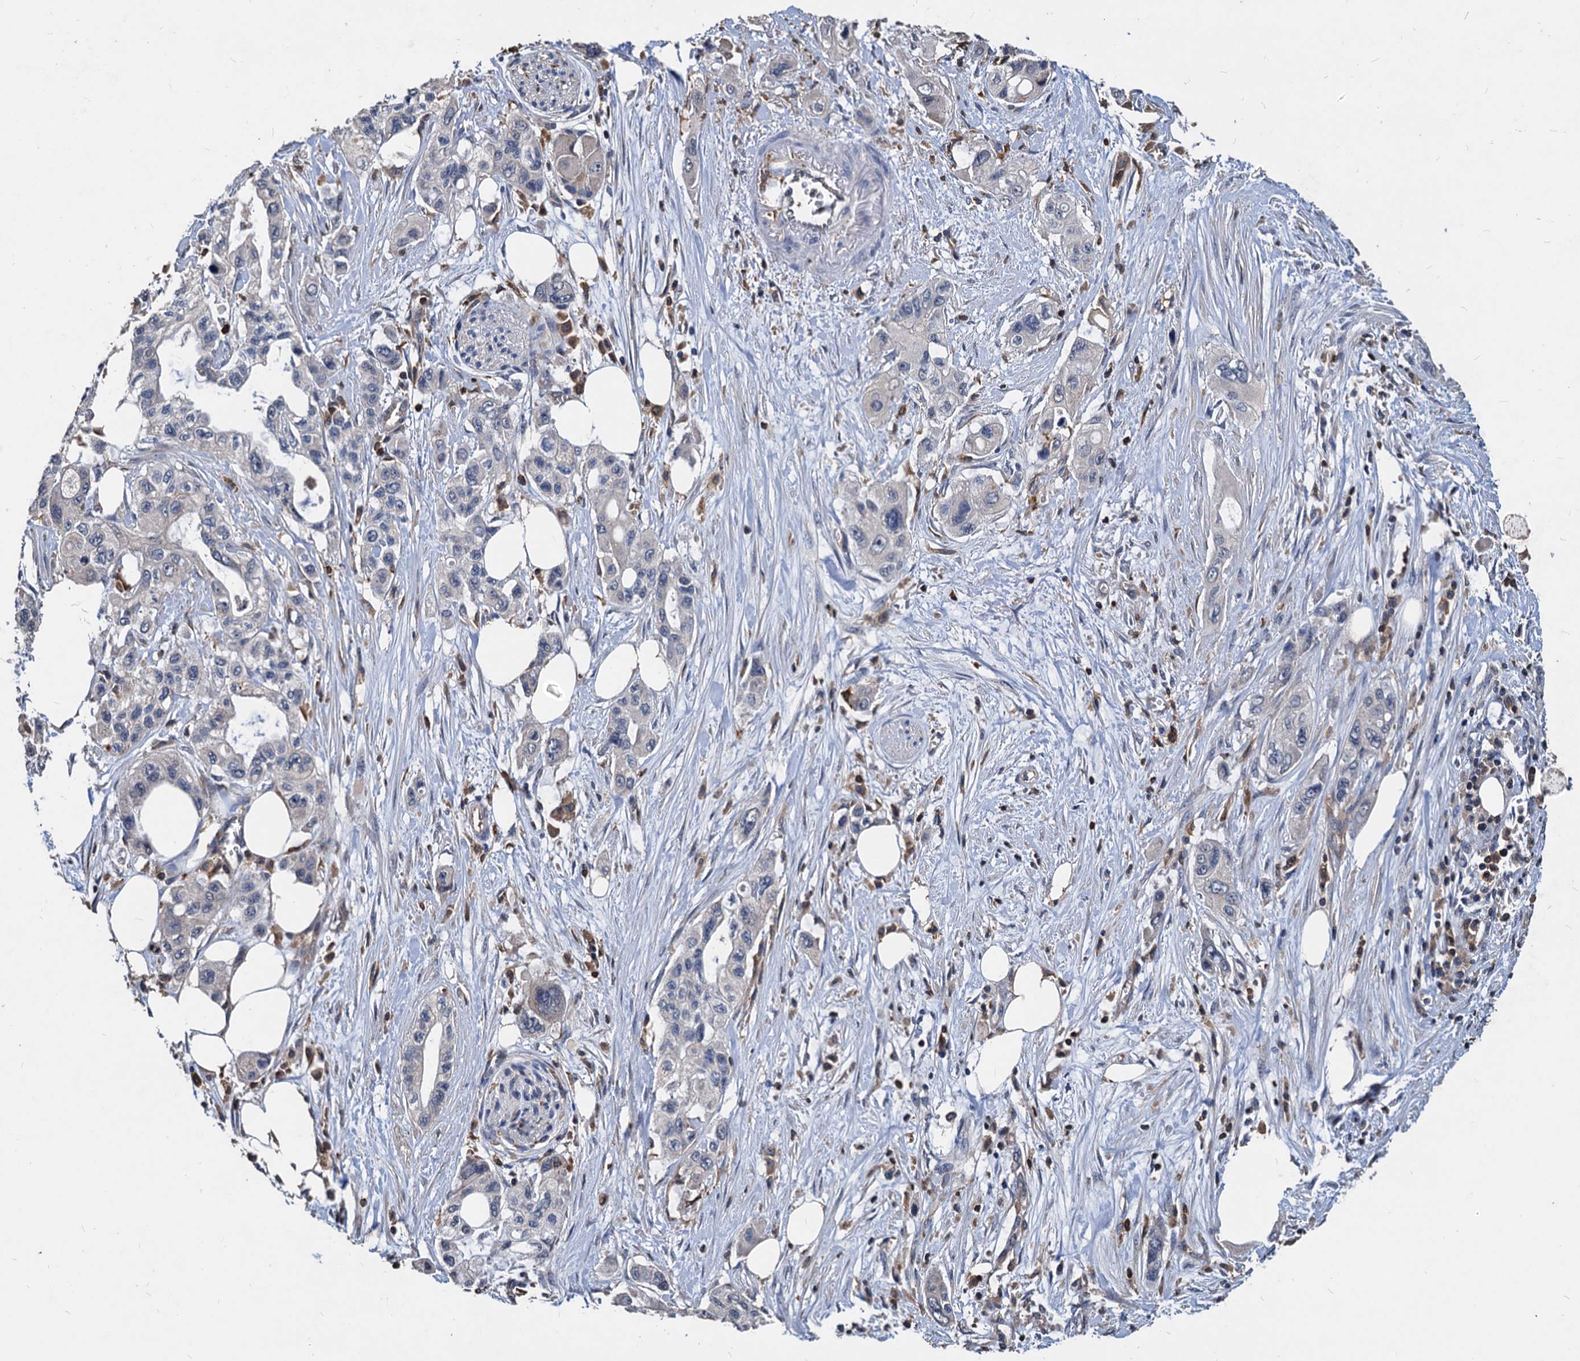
{"staining": {"intensity": "negative", "quantity": "none", "location": "none"}, "tissue": "pancreatic cancer", "cell_type": "Tumor cells", "image_type": "cancer", "snomed": [{"axis": "morphology", "description": "Adenocarcinoma, NOS"}, {"axis": "topography", "description": "Pancreas"}], "caption": "Immunohistochemical staining of human pancreatic adenocarcinoma shows no significant expression in tumor cells. Nuclei are stained in blue.", "gene": "LCP2", "patient": {"sex": "male", "age": 75}}